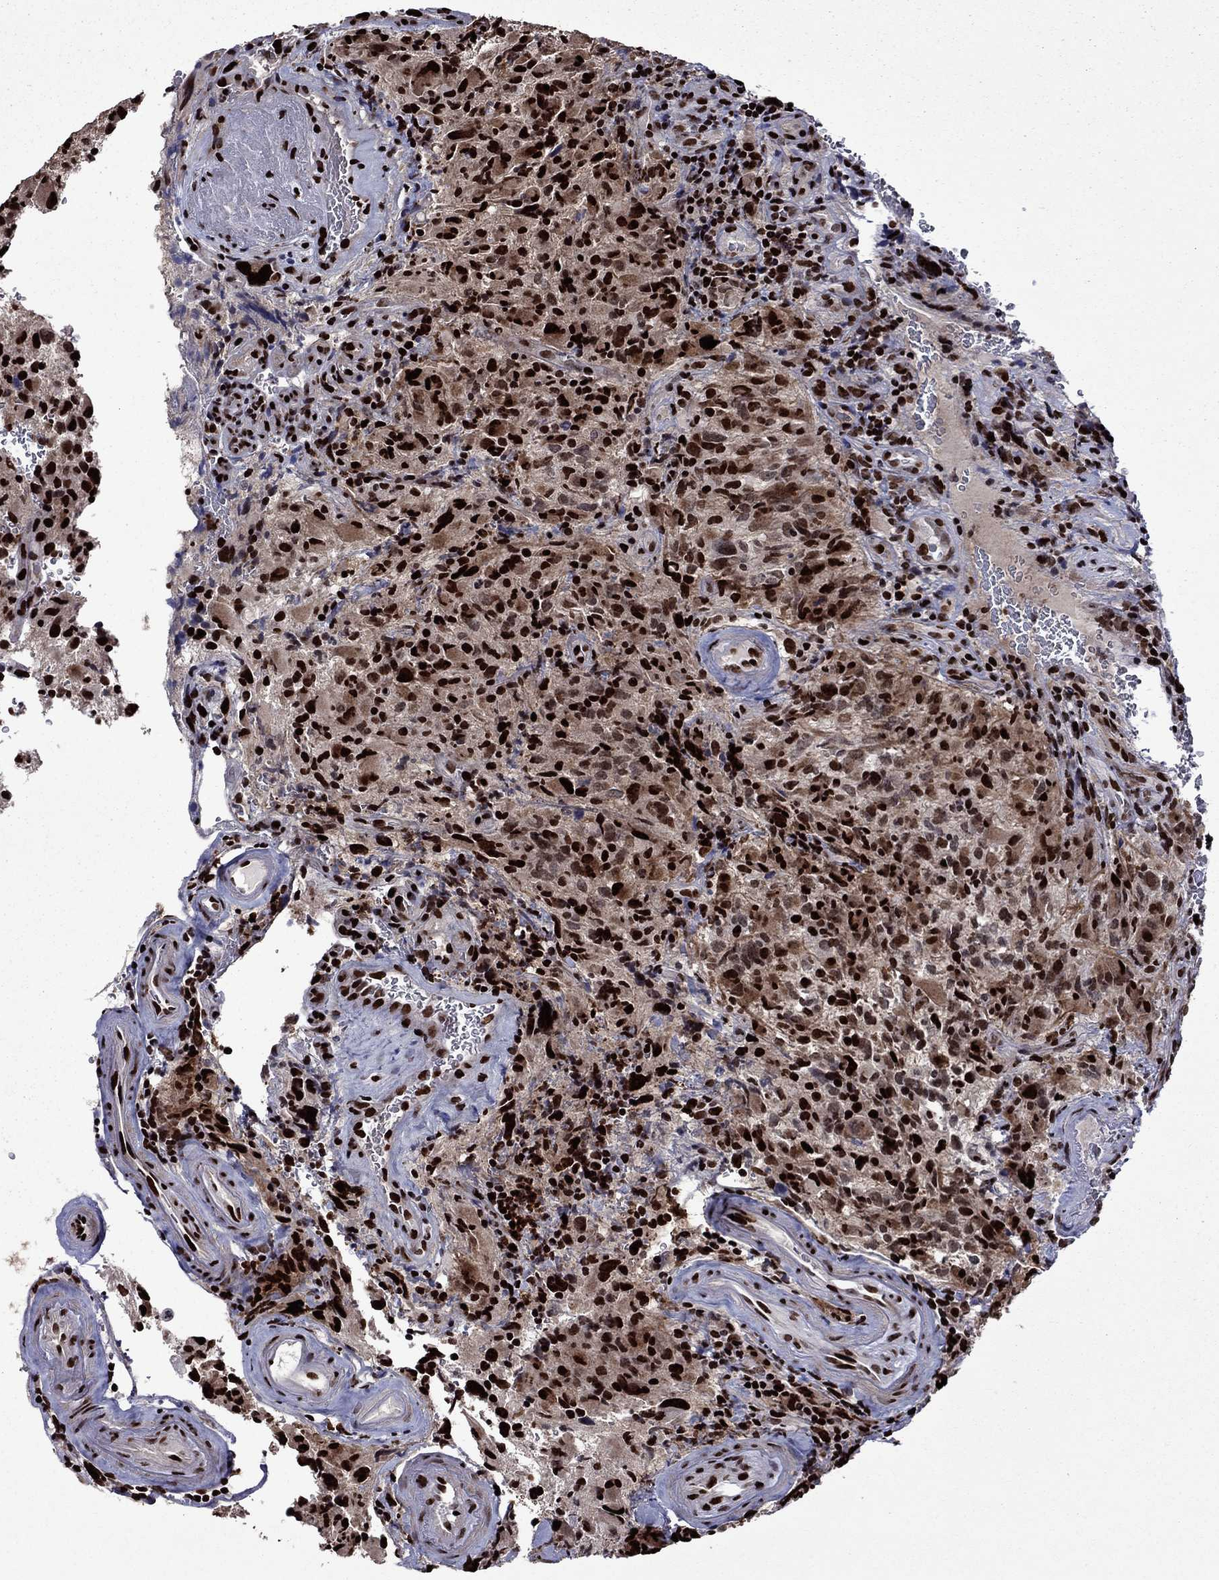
{"staining": {"intensity": "strong", "quantity": ">75%", "location": "nuclear"}, "tissue": "glioma", "cell_type": "Tumor cells", "image_type": "cancer", "snomed": [{"axis": "morphology", "description": "Glioma, malignant, NOS"}, {"axis": "morphology", "description": "Glioma, malignant, High grade"}, {"axis": "topography", "description": "Brain"}], "caption": "Human glioma stained for a protein (brown) demonstrates strong nuclear positive expression in approximately >75% of tumor cells.", "gene": "LIMK1", "patient": {"sex": "female", "age": 71}}